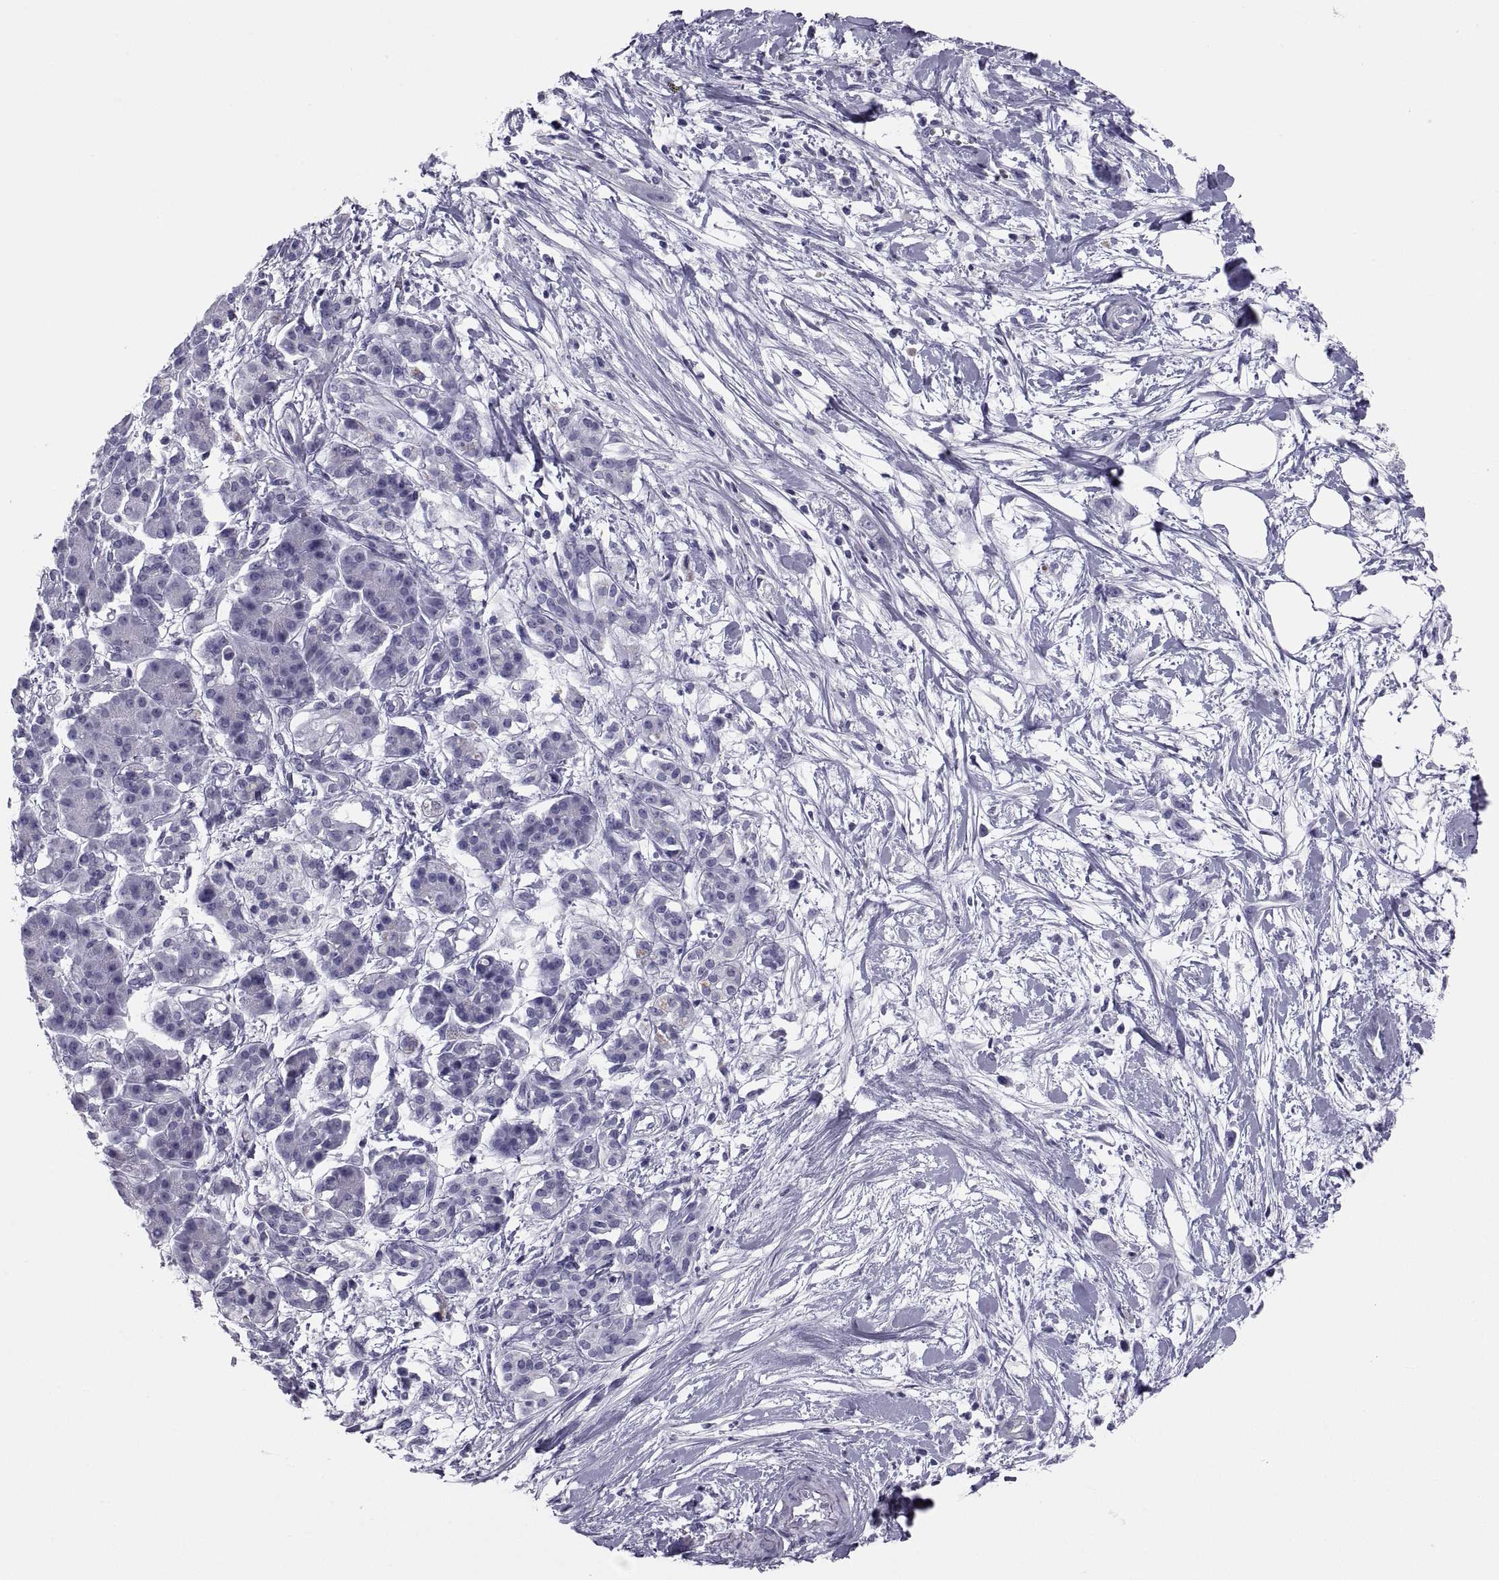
{"staining": {"intensity": "negative", "quantity": "none", "location": "none"}, "tissue": "pancreatic cancer", "cell_type": "Tumor cells", "image_type": "cancer", "snomed": [{"axis": "morphology", "description": "Normal tissue, NOS"}, {"axis": "morphology", "description": "Adenocarcinoma, NOS"}, {"axis": "topography", "description": "Lymph node"}, {"axis": "topography", "description": "Pancreas"}], "caption": "There is no significant expression in tumor cells of adenocarcinoma (pancreatic). (Stains: DAB (3,3'-diaminobenzidine) immunohistochemistry (IHC) with hematoxylin counter stain, Microscopy: brightfield microscopy at high magnification).", "gene": "CRISP1", "patient": {"sex": "female", "age": 58}}